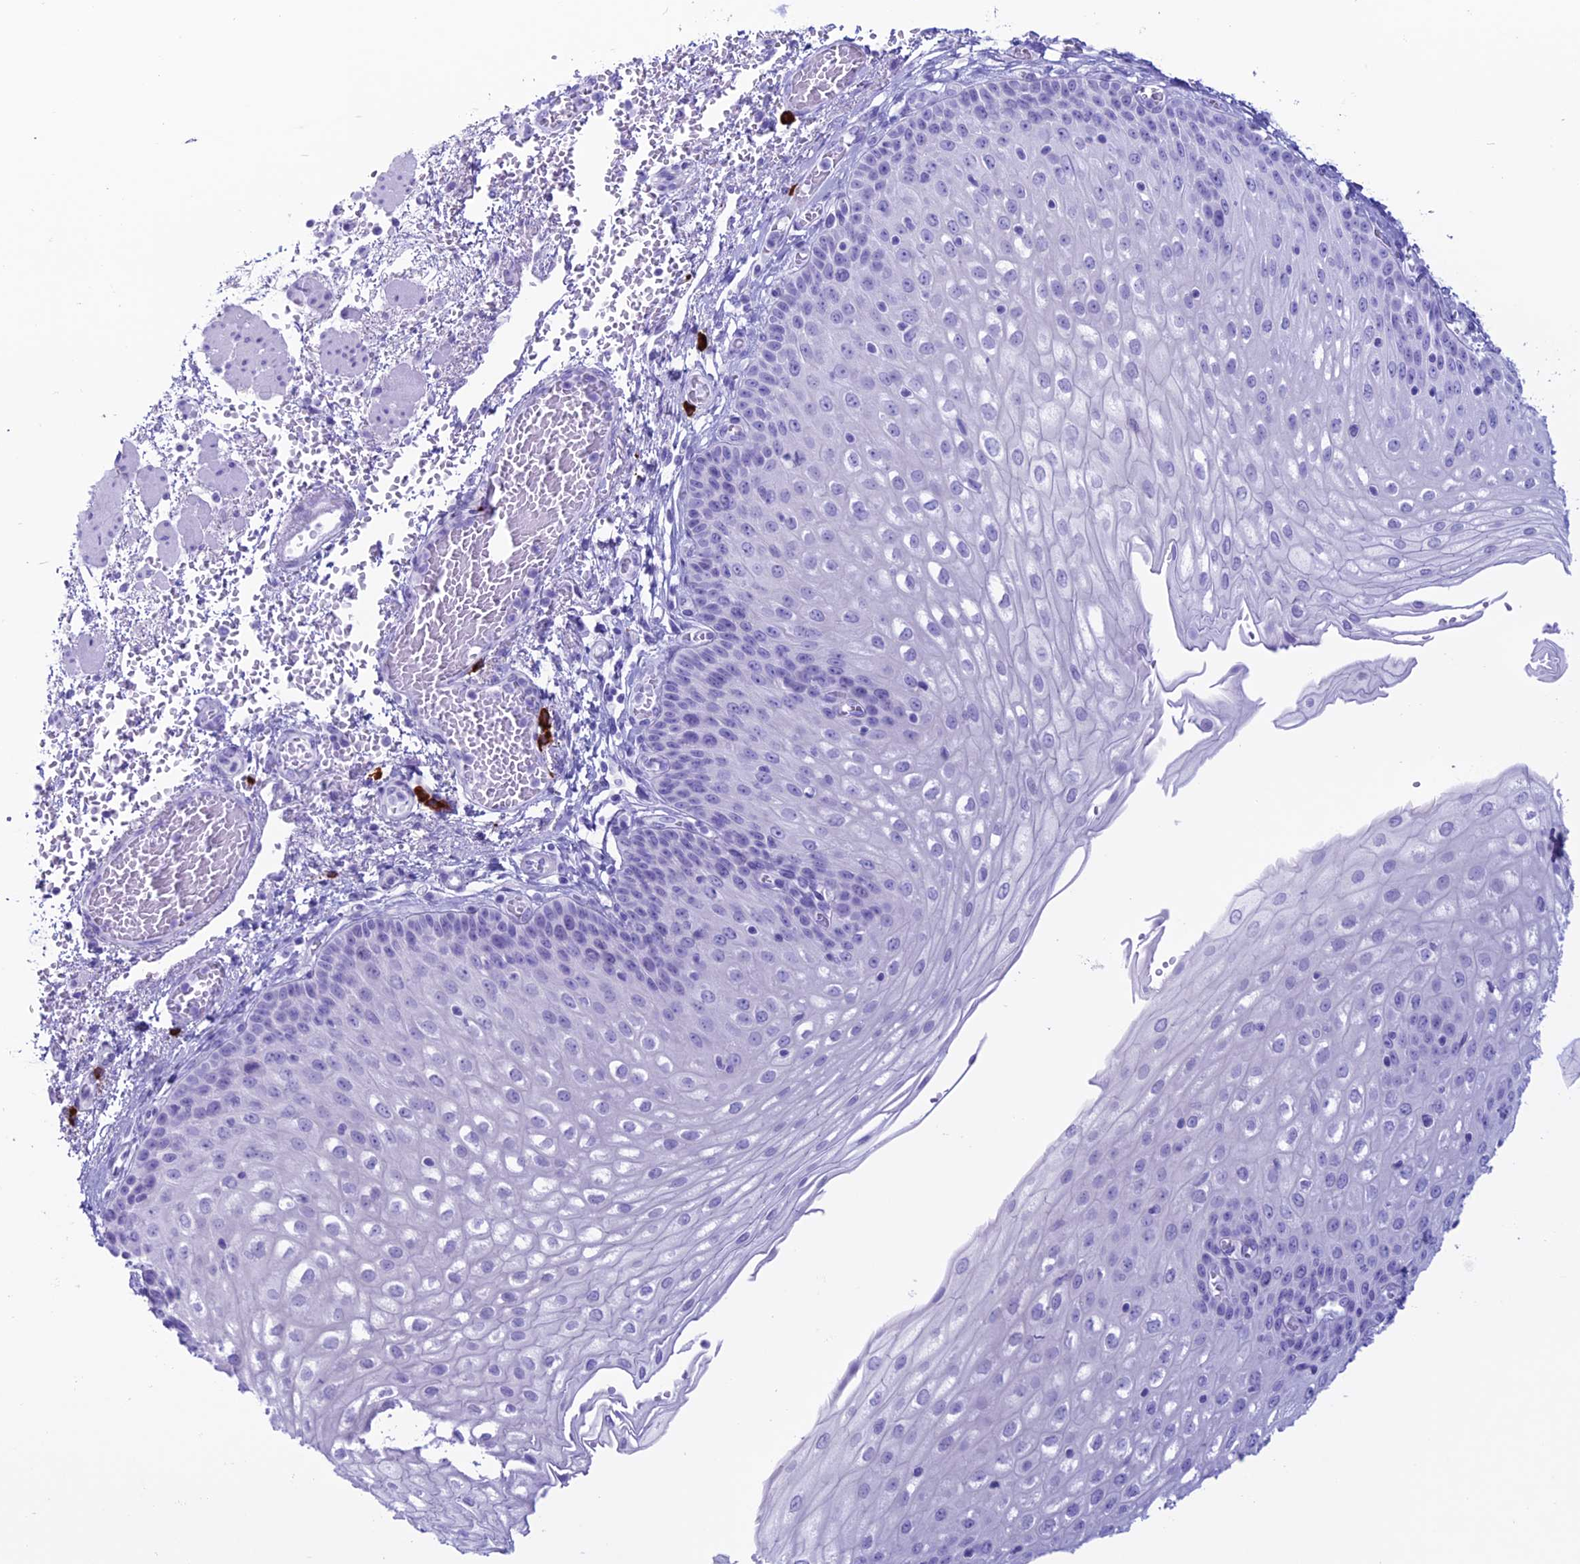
{"staining": {"intensity": "negative", "quantity": "none", "location": "none"}, "tissue": "esophagus", "cell_type": "Squamous epithelial cells", "image_type": "normal", "snomed": [{"axis": "morphology", "description": "Normal tissue, NOS"}, {"axis": "topography", "description": "Esophagus"}], "caption": "This is a photomicrograph of IHC staining of benign esophagus, which shows no expression in squamous epithelial cells.", "gene": "MZB1", "patient": {"sex": "male", "age": 81}}